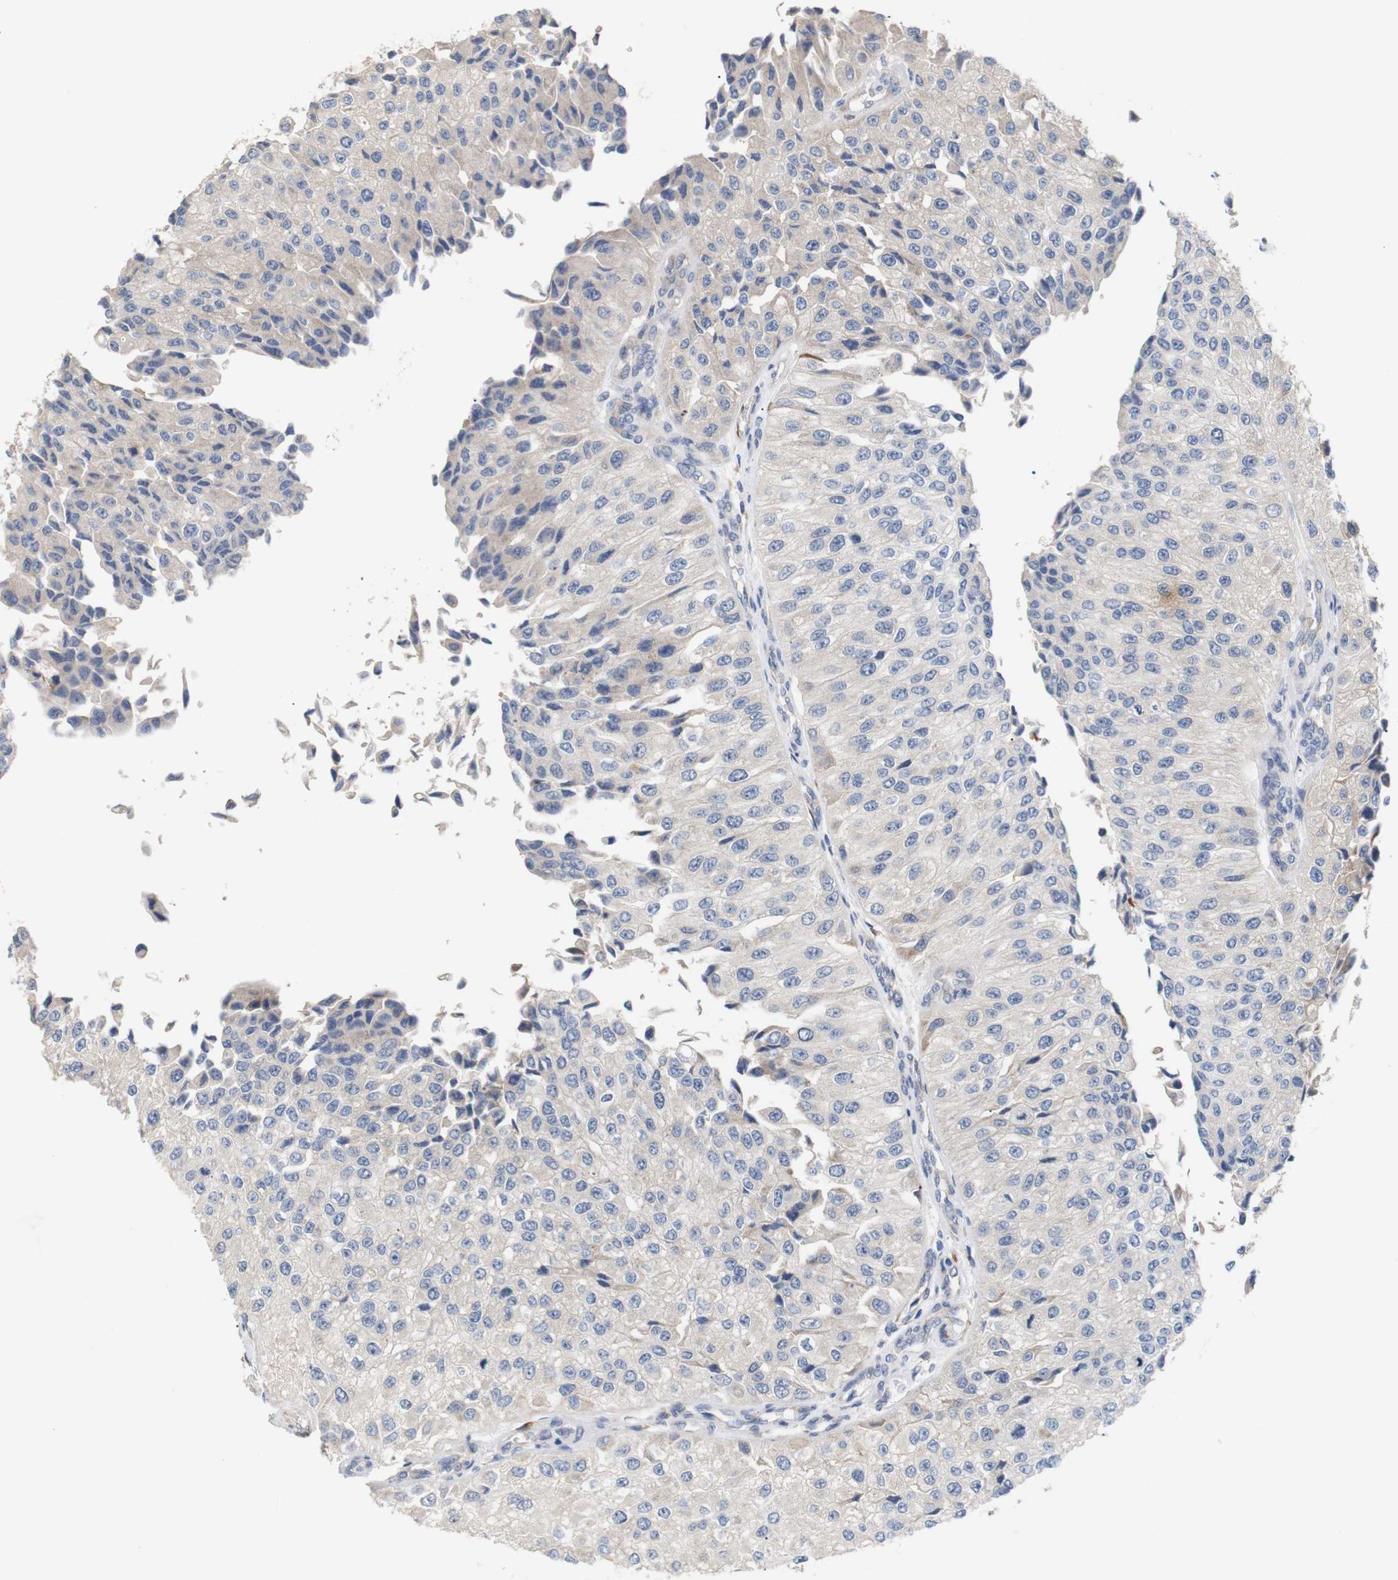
{"staining": {"intensity": "weak", "quantity": "25%-75%", "location": "cytoplasmic/membranous"}, "tissue": "urothelial cancer", "cell_type": "Tumor cells", "image_type": "cancer", "snomed": [{"axis": "morphology", "description": "Urothelial carcinoma, High grade"}, {"axis": "topography", "description": "Kidney"}, {"axis": "topography", "description": "Urinary bladder"}], "caption": "A brown stain highlights weak cytoplasmic/membranous positivity of a protein in human urothelial cancer tumor cells. (Brightfield microscopy of DAB IHC at high magnification).", "gene": "TRIM5", "patient": {"sex": "male", "age": 77}}